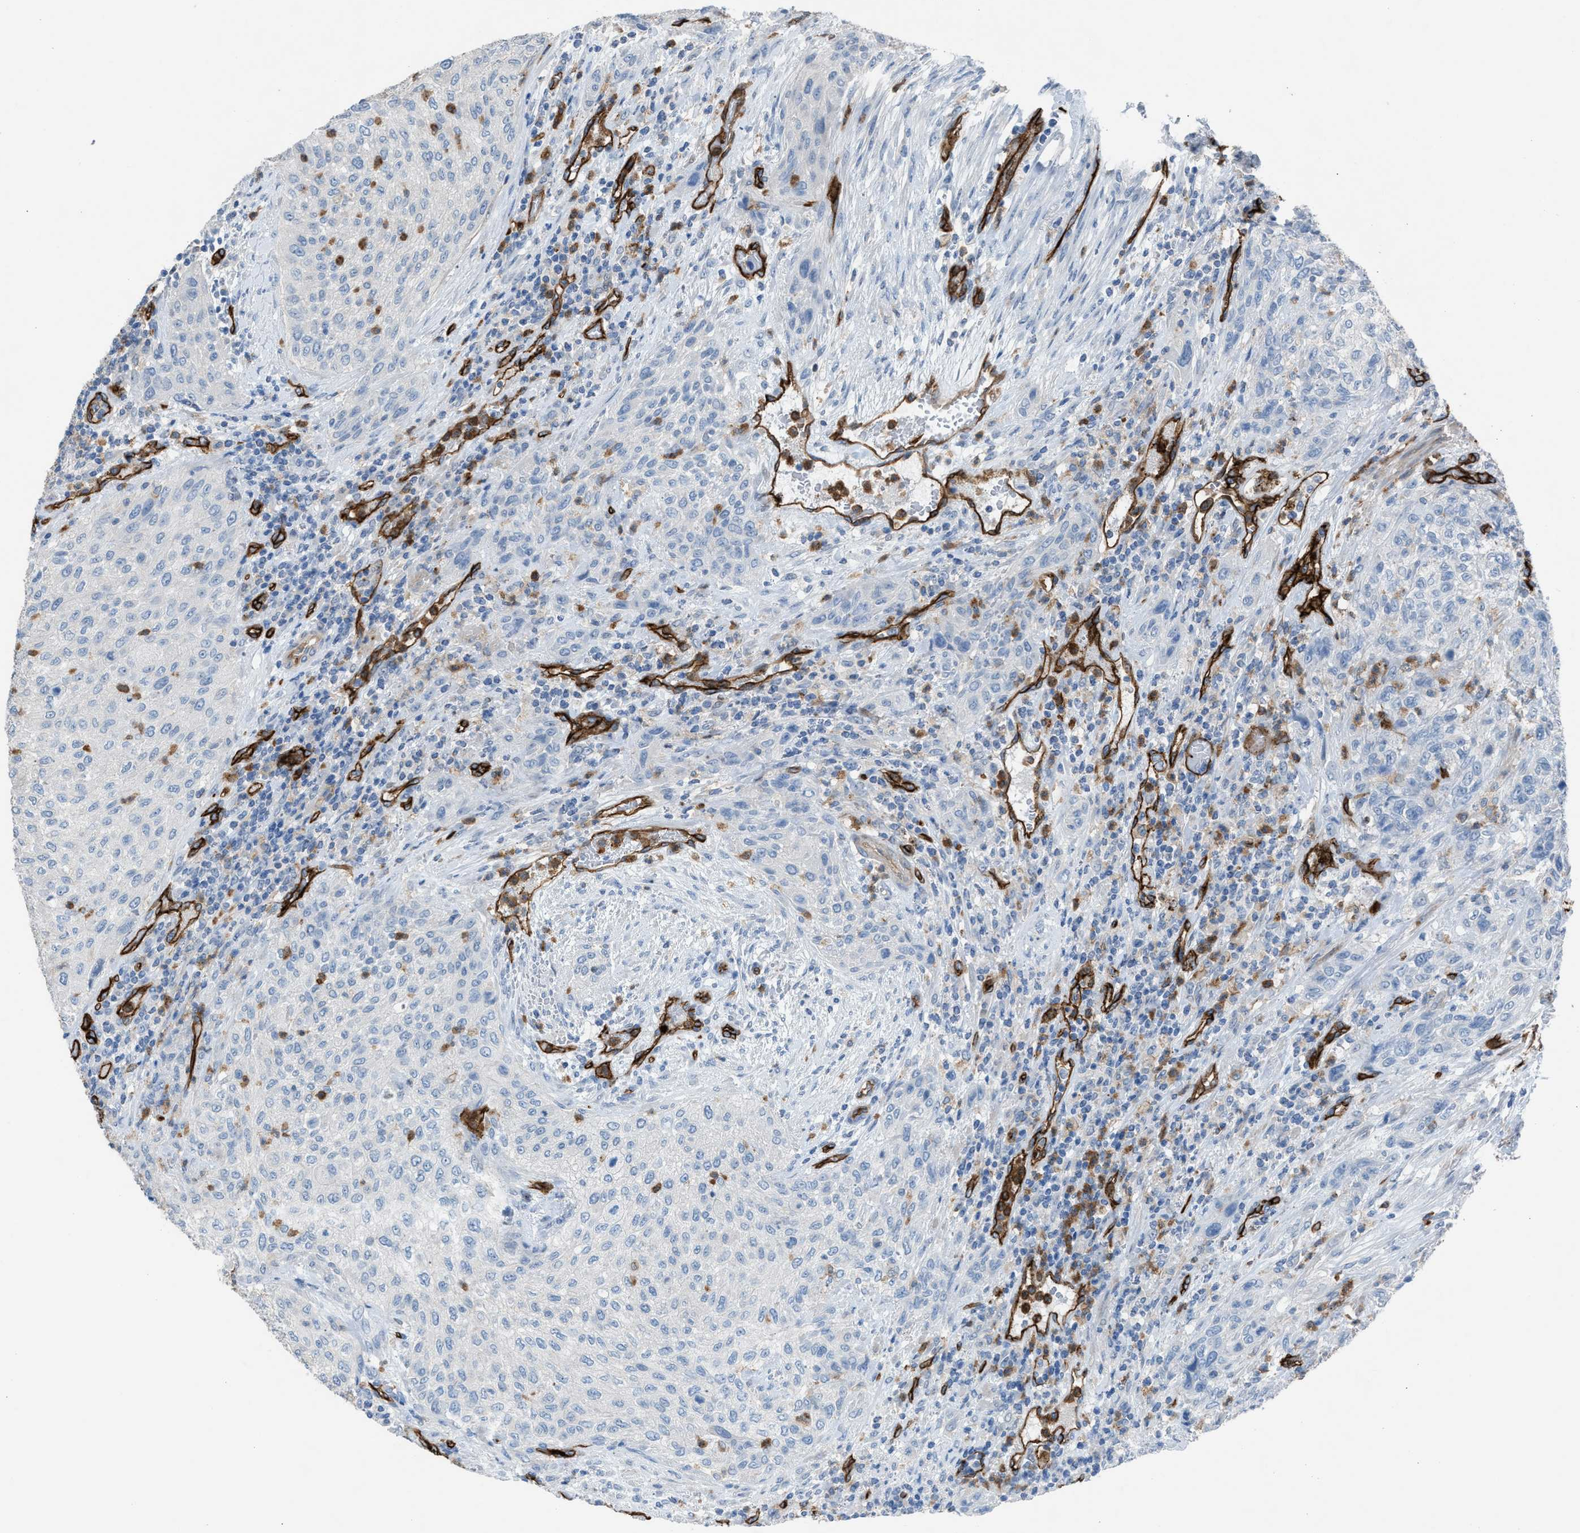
{"staining": {"intensity": "negative", "quantity": "none", "location": "none"}, "tissue": "urothelial cancer", "cell_type": "Tumor cells", "image_type": "cancer", "snomed": [{"axis": "morphology", "description": "Urothelial carcinoma, Low grade"}, {"axis": "morphology", "description": "Urothelial carcinoma, High grade"}, {"axis": "topography", "description": "Urinary bladder"}], "caption": "IHC of urothelial cancer demonstrates no expression in tumor cells.", "gene": "DYSF", "patient": {"sex": "male", "age": 35}}